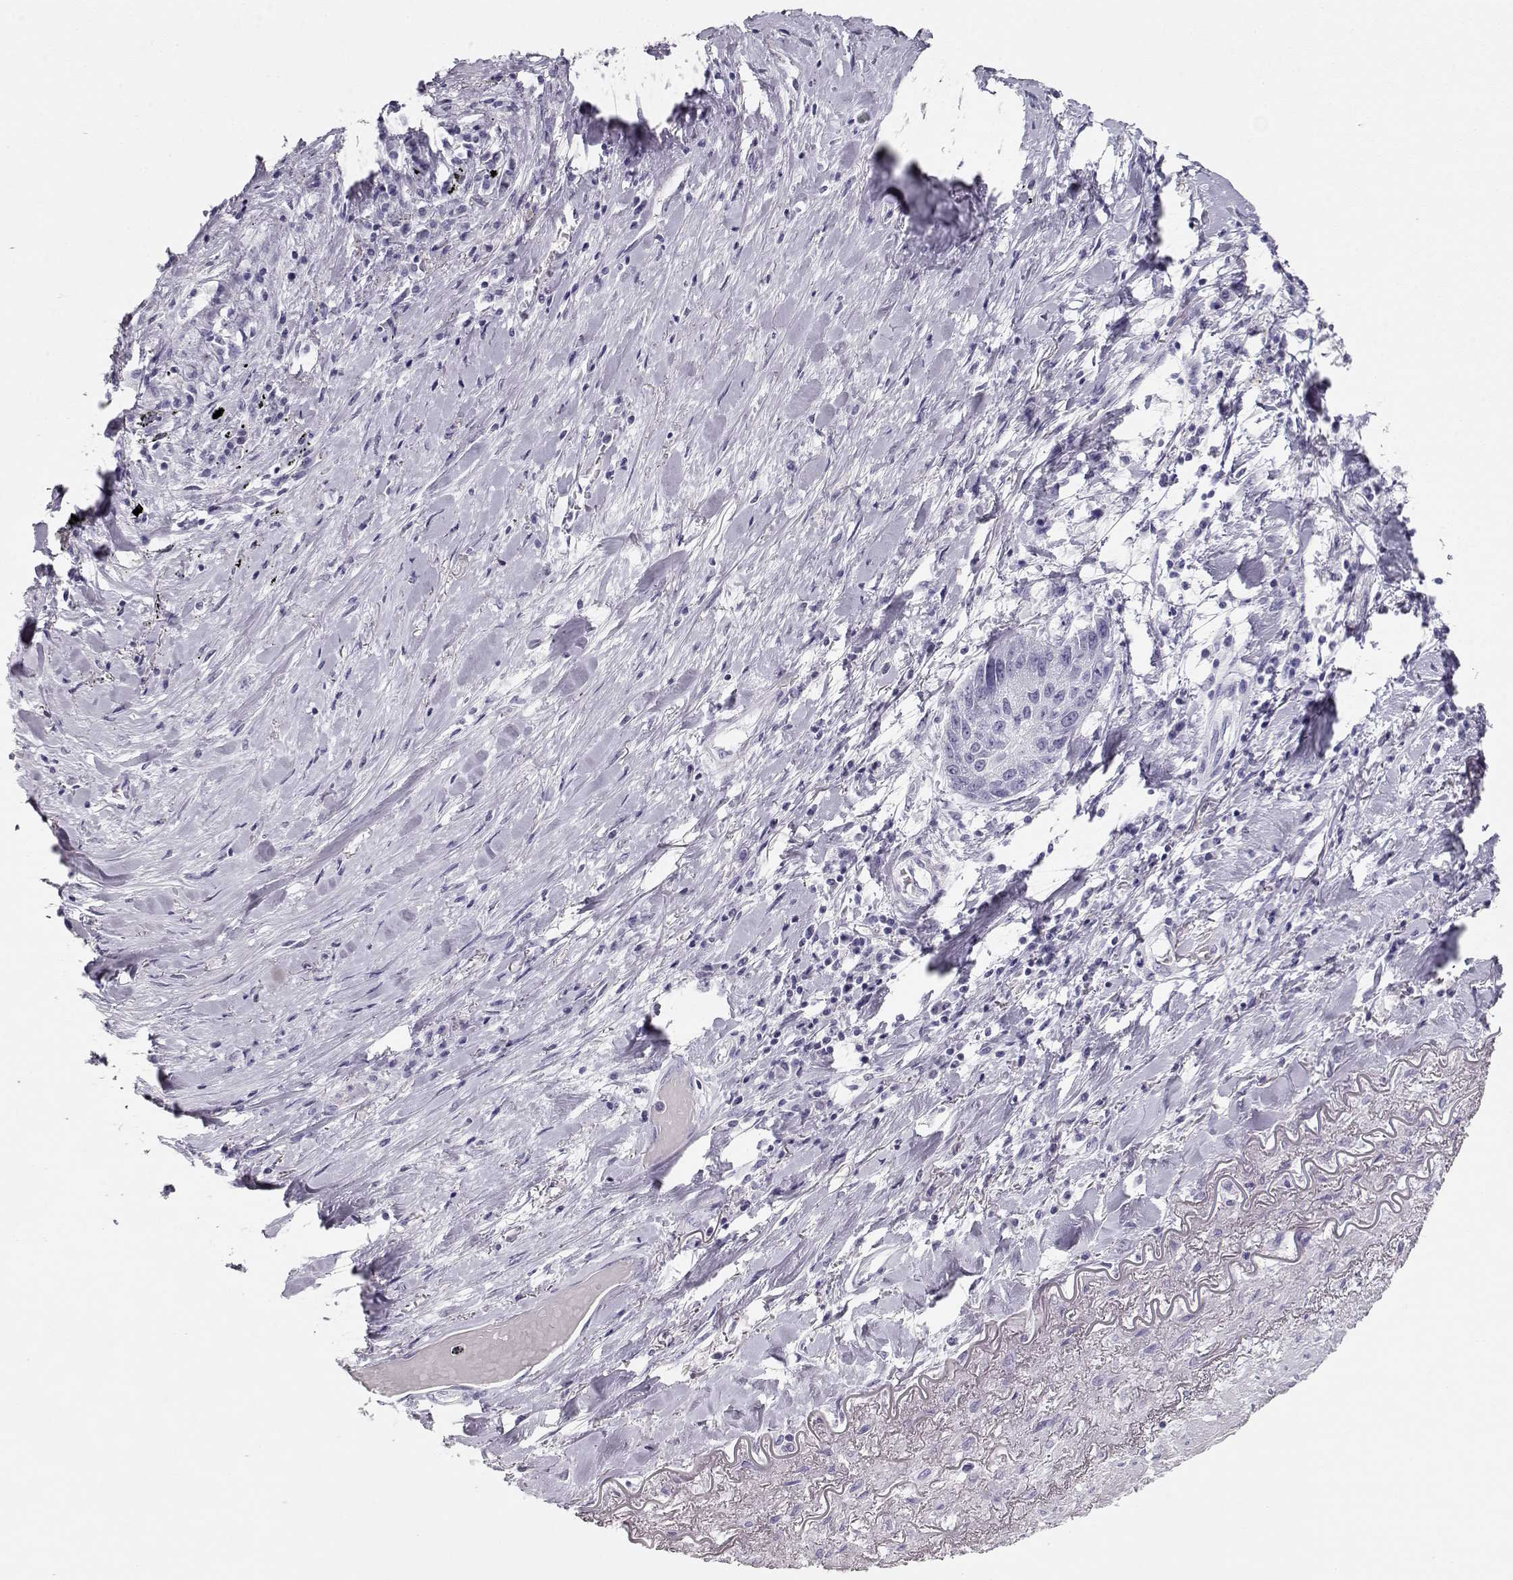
{"staining": {"intensity": "negative", "quantity": "none", "location": "none"}, "tissue": "lung cancer", "cell_type": "Tumor cells", "image_type": "cancer", "snomed": [{"axis": "morphology", "description": "Squamous cell carcinoma, NOS"}, {"axis": "topography", "description": "Lung"}], "caption": "Tumor cells show no significant expression in squamous cell carcinoma (lung). Nuclei are stained in blue.", "gene": "MAGEC1", "patient": {"sex": "male", "age": 73}}